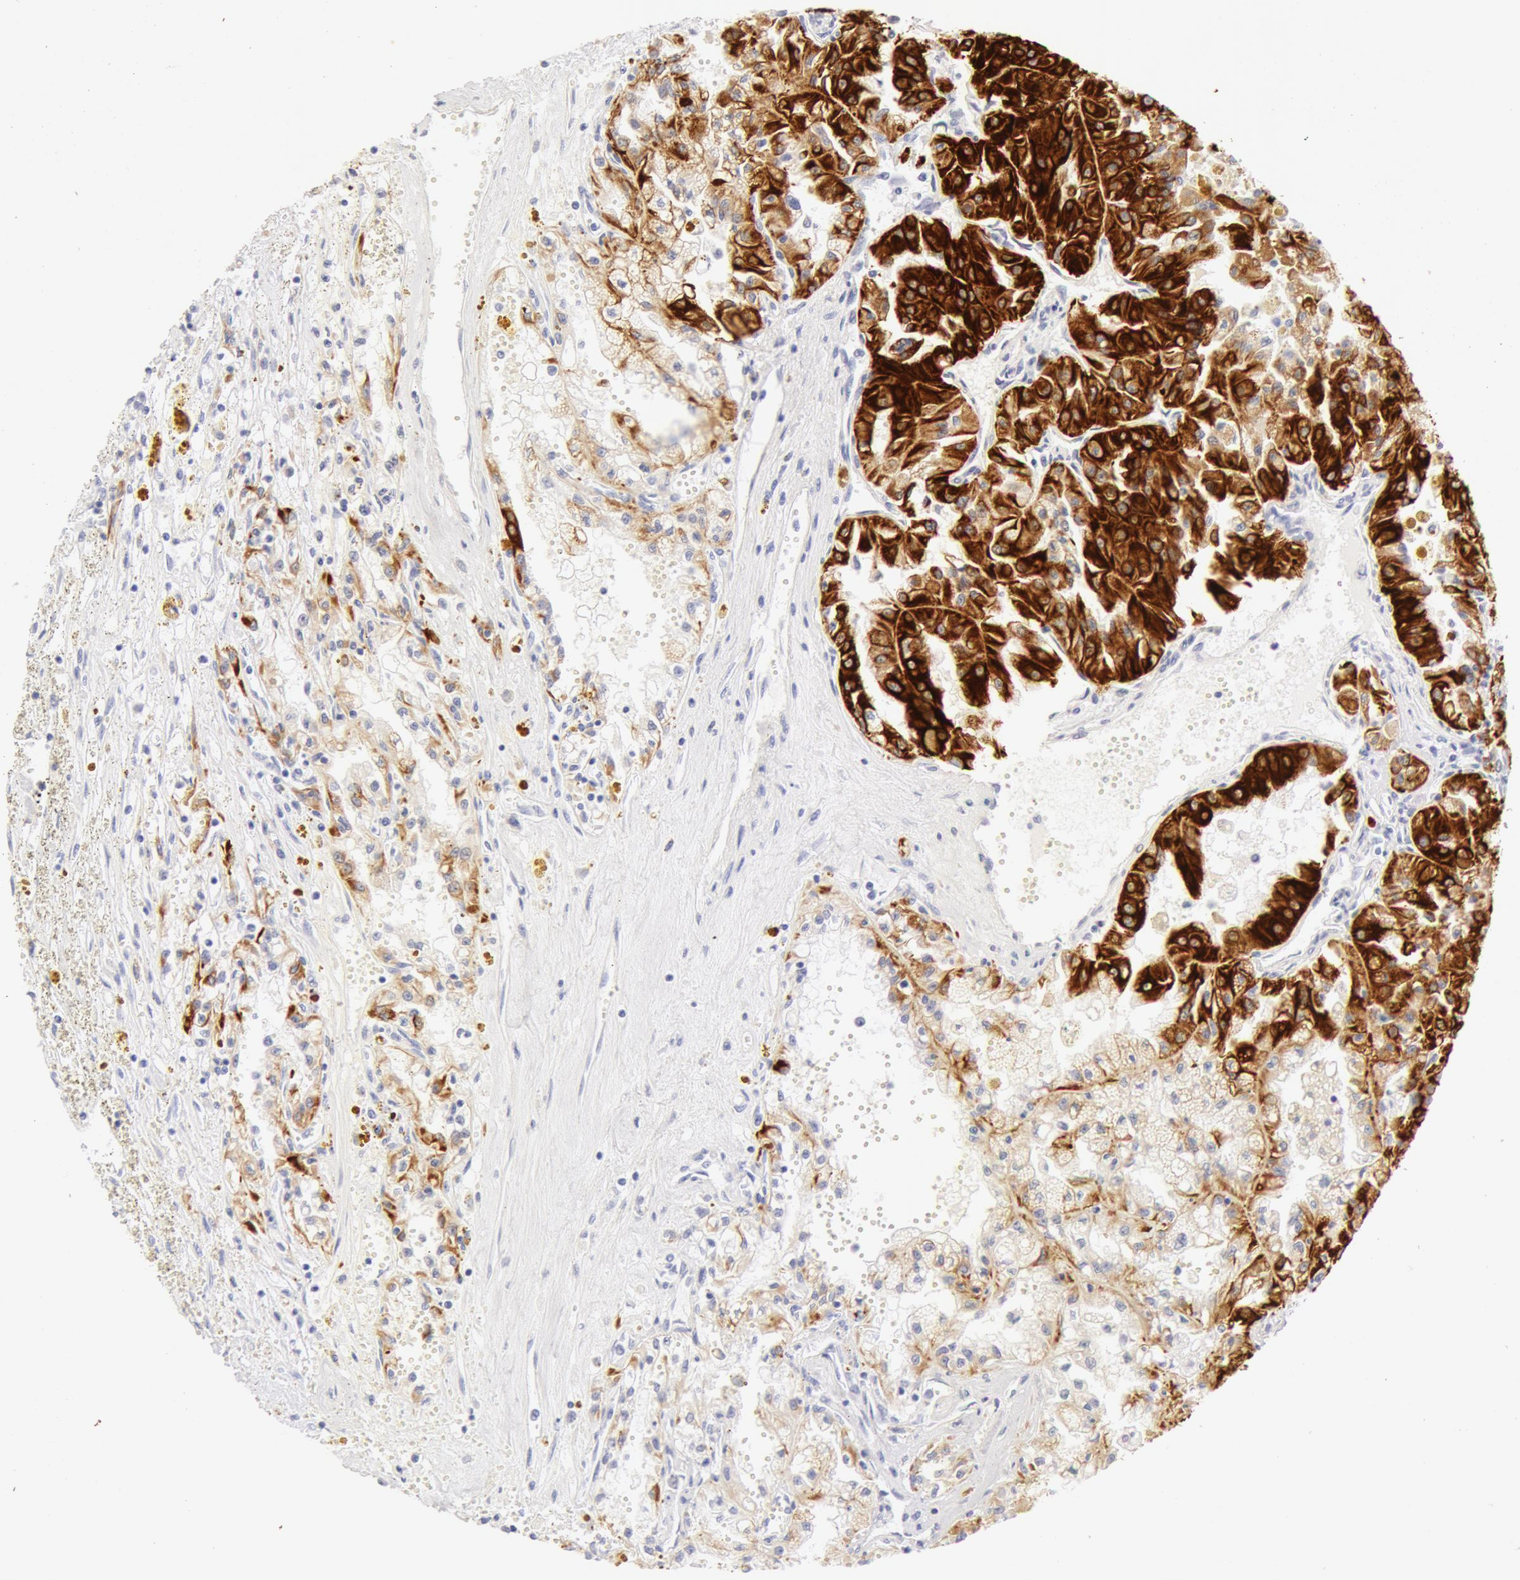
{"staining": {"intensity": "moderate", "quantity": "25%-75%", "location": "cytoplasmic/membranous"}, "tissue": "renal cancer", "cell_type": "Tumor cells", "image_type": "cancer", "snomed": [{"axis": "morphology", "description": "Adenocarcinoma, NOS"}, {"axis": "topography", "description": "Kidney"}], "caption": "Renal adenocarcinoma stained for a protein shows moderate cytoplasmic/membranous positivity in tumor cells.", "gene": "KRT8", "patient": {"sex": "male", "age": 78}}